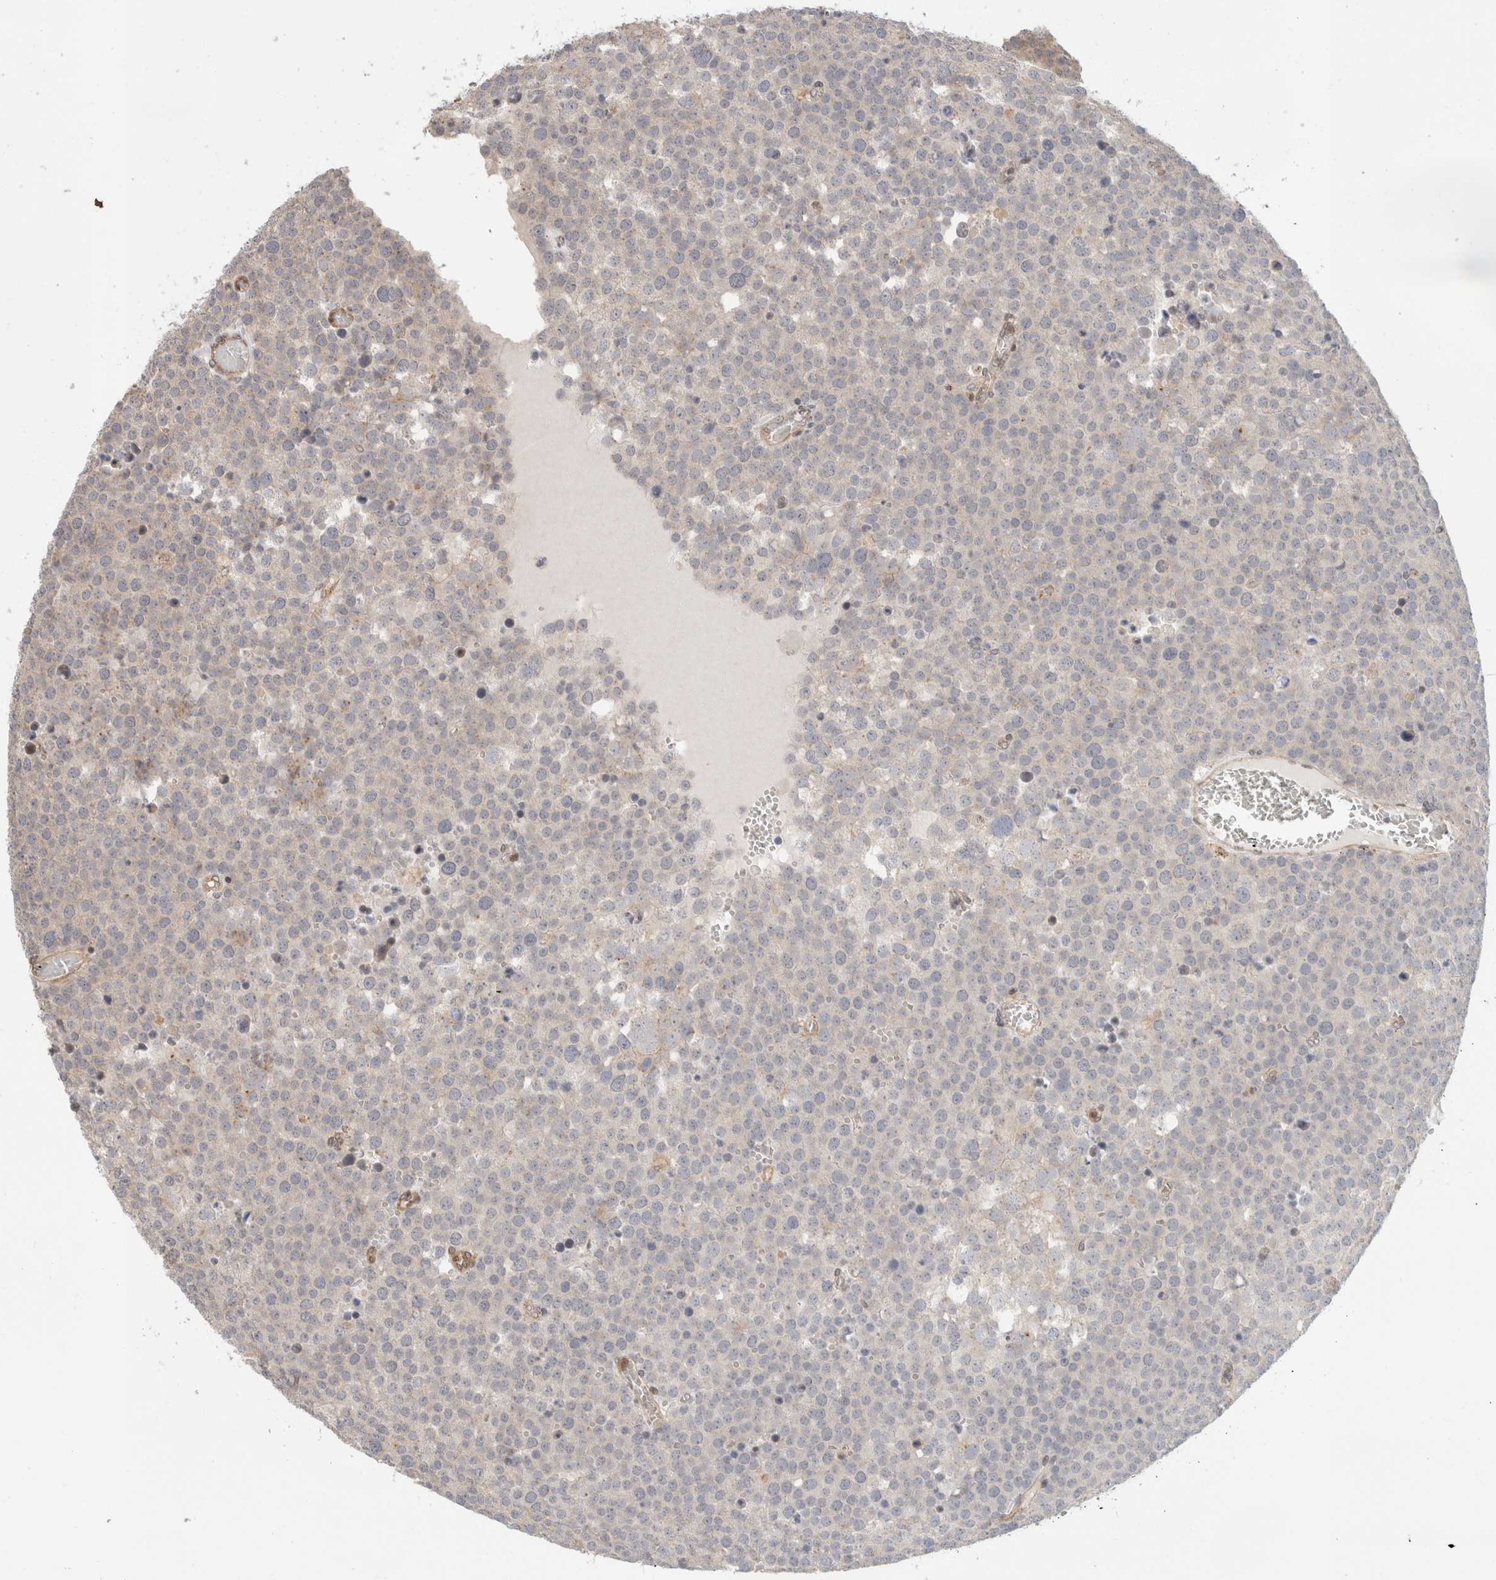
{"staining": {"intensity": "negative", "quantity": "none", "location": "none"}, "tissue": "testis cancer", "cell_type": "Tumor cells", "image_type": "cancer", "snomed": [{"axis": "morphology", "description": "Seminoma, NOS"}, {"axis": "topography", "description": "Testis"}], "caption": "IHC histopathology image of neoplastic tissue: human testis seminoma stained with DAB (3,3'-diaminobenzidine) shows no significant protein expression in tumor cells.", "gene": "OTUD6B", "patient": {"sex": "male", "age": 71}}